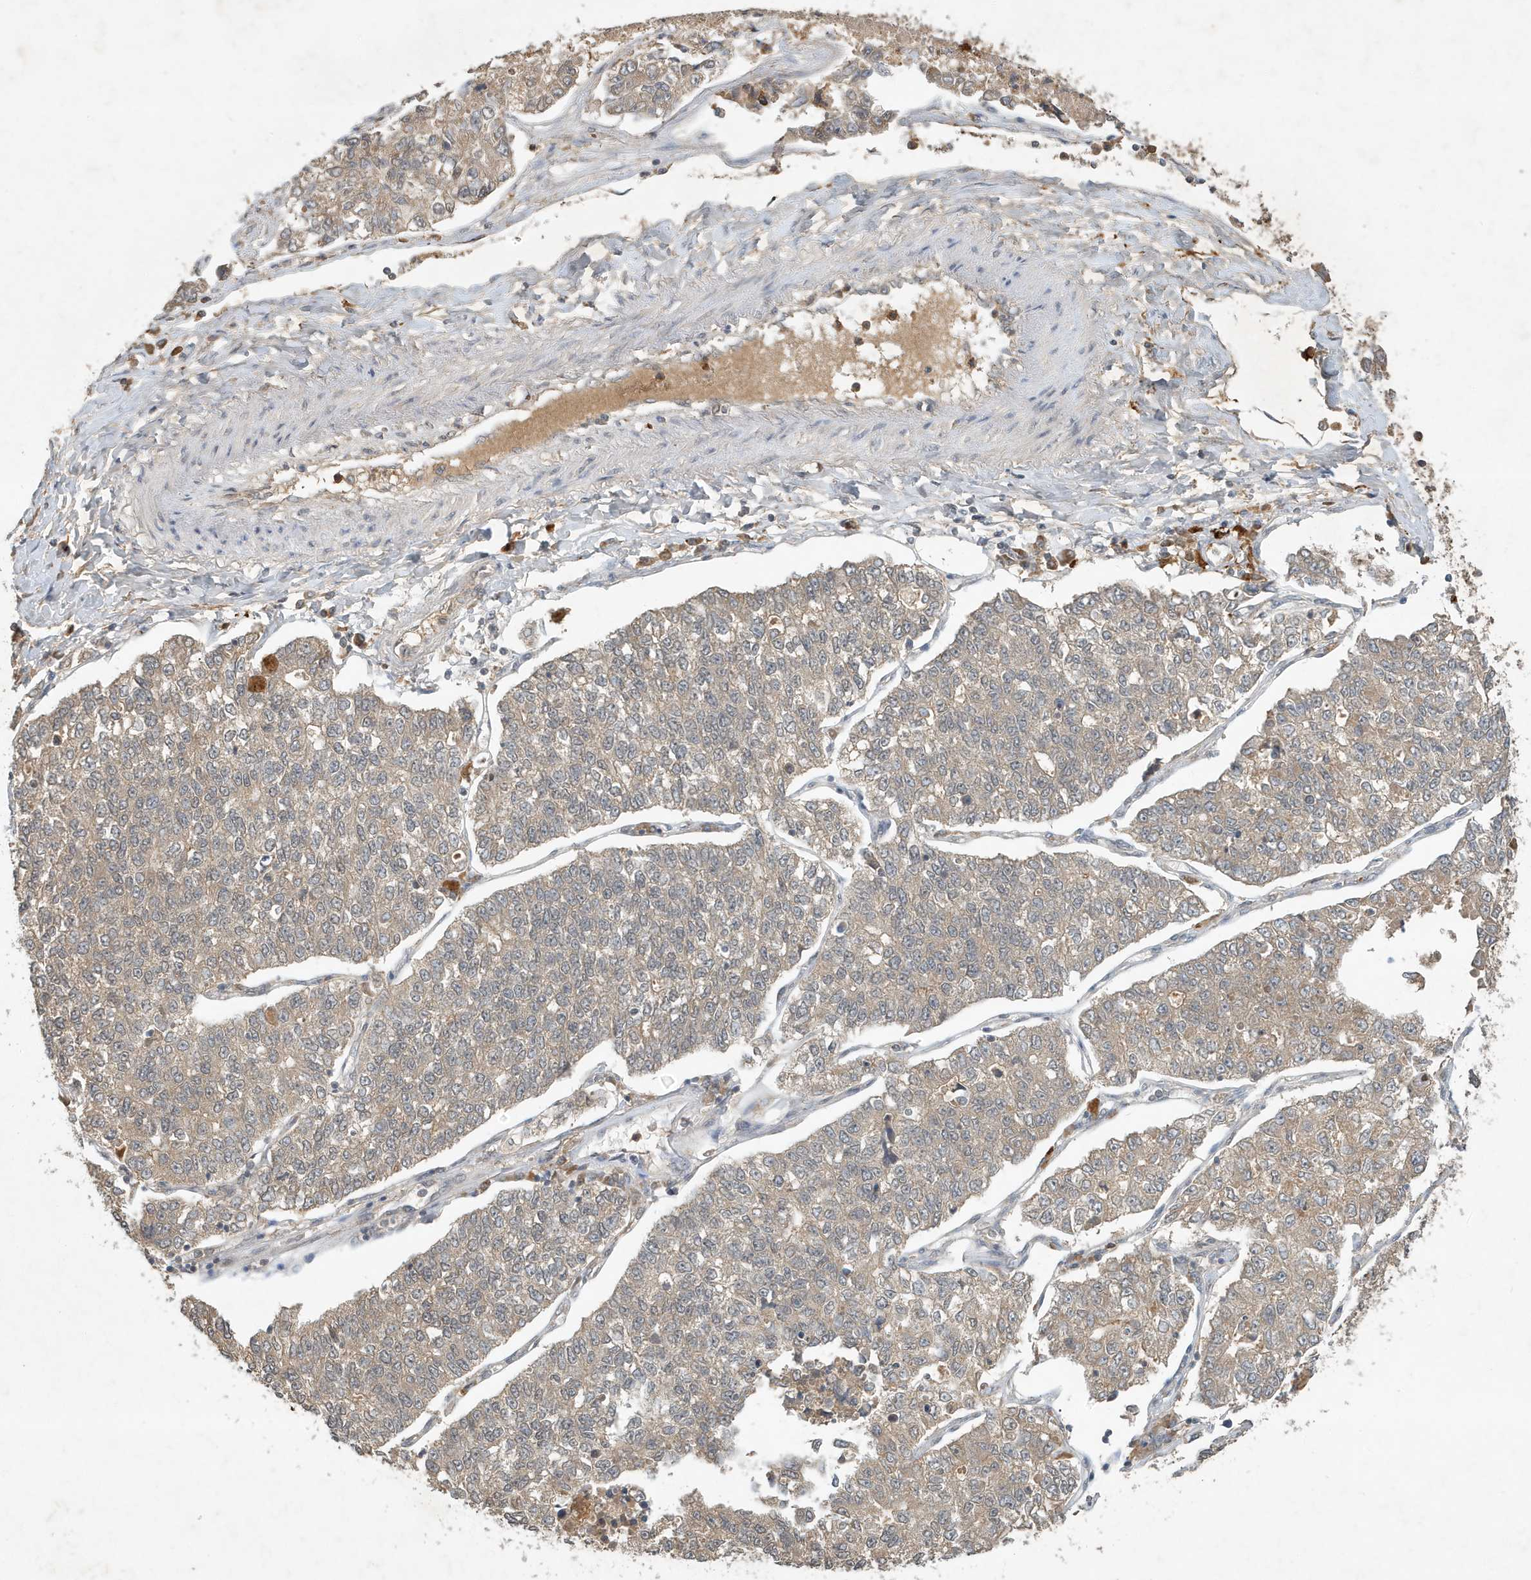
{"staining": {"intensity": "weak", "quantity": "25%-75%", "location": "cytoplasmic/membranous"}, "tissue": "lung cancer", "cell_type": "Tumor cells", "image_type": "cancer", "snomed": [{"axis": "morphology", "description": "Adenocarcinoma, NOS"}, {"axis": "topography", "description": "Lung"}], "caption": "High-power microscopy captured an immunohistochemistry image of lung cancer, revealing weak cytoplasmic/membranous expression in about 25%-75% of tumor cells. Using DAB (brown) and hematoxylin (blue) stains, captured at high magnification using brightfield microscopy.", "gene": "ABCB9", "patient": {"sex": "male", "age": 49}}